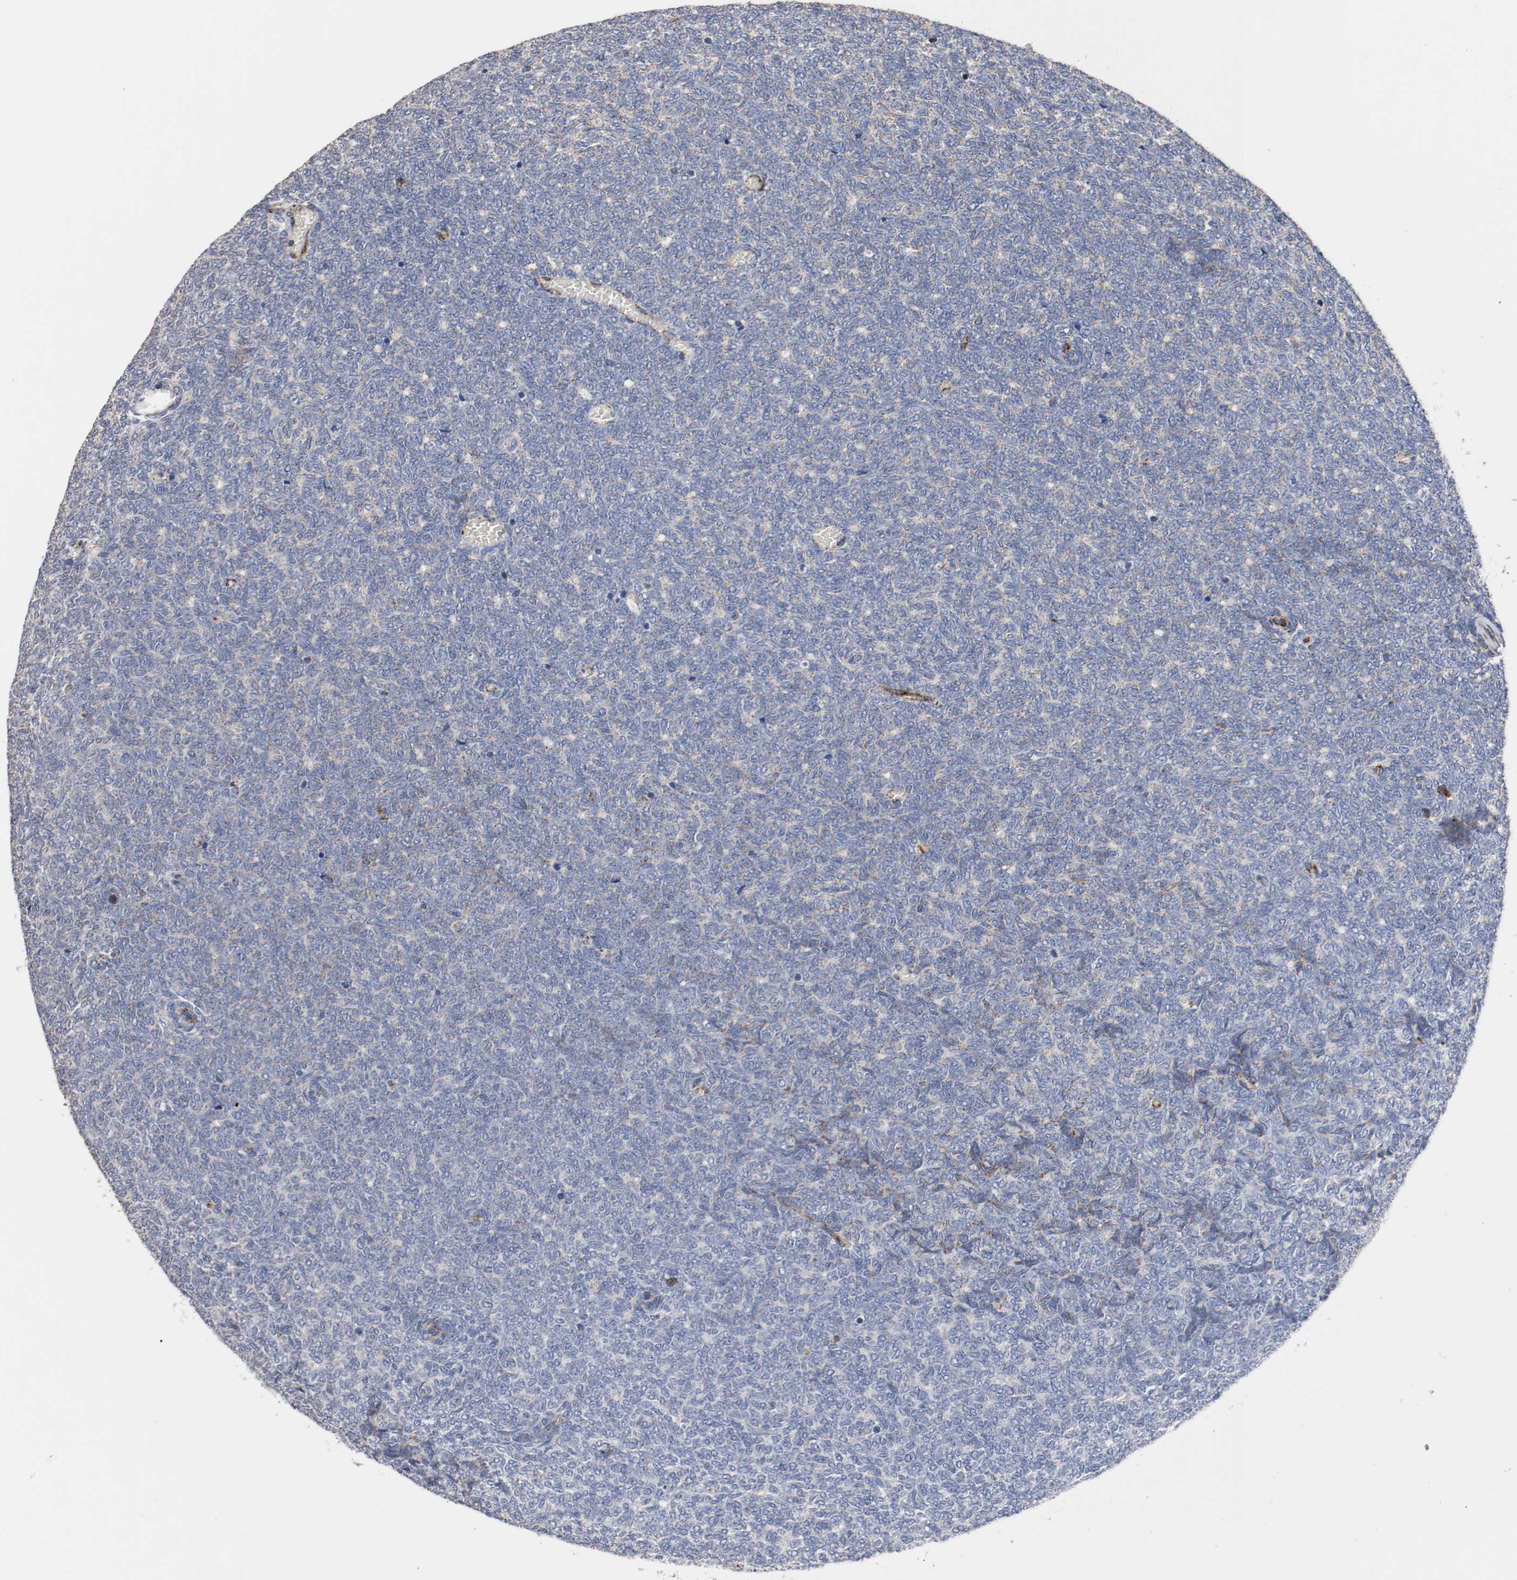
{"staining": {"intensity": "negative", "quantity": "none", "location": "none"}, "tissue": "renal cancer", "cell_type": "Tumor cells", "image_type": "cancer", "snomed": [{"axis": "morphology", "description": "Neoplasm, malignant, NOS"}, {"axis": "topography", "description": "Kidney"}], "caption": "There is no significant positivity in tumor cells of renal cancer.", "gene": "TUBD1", "patient": {"sex": "male", "age": 28}}